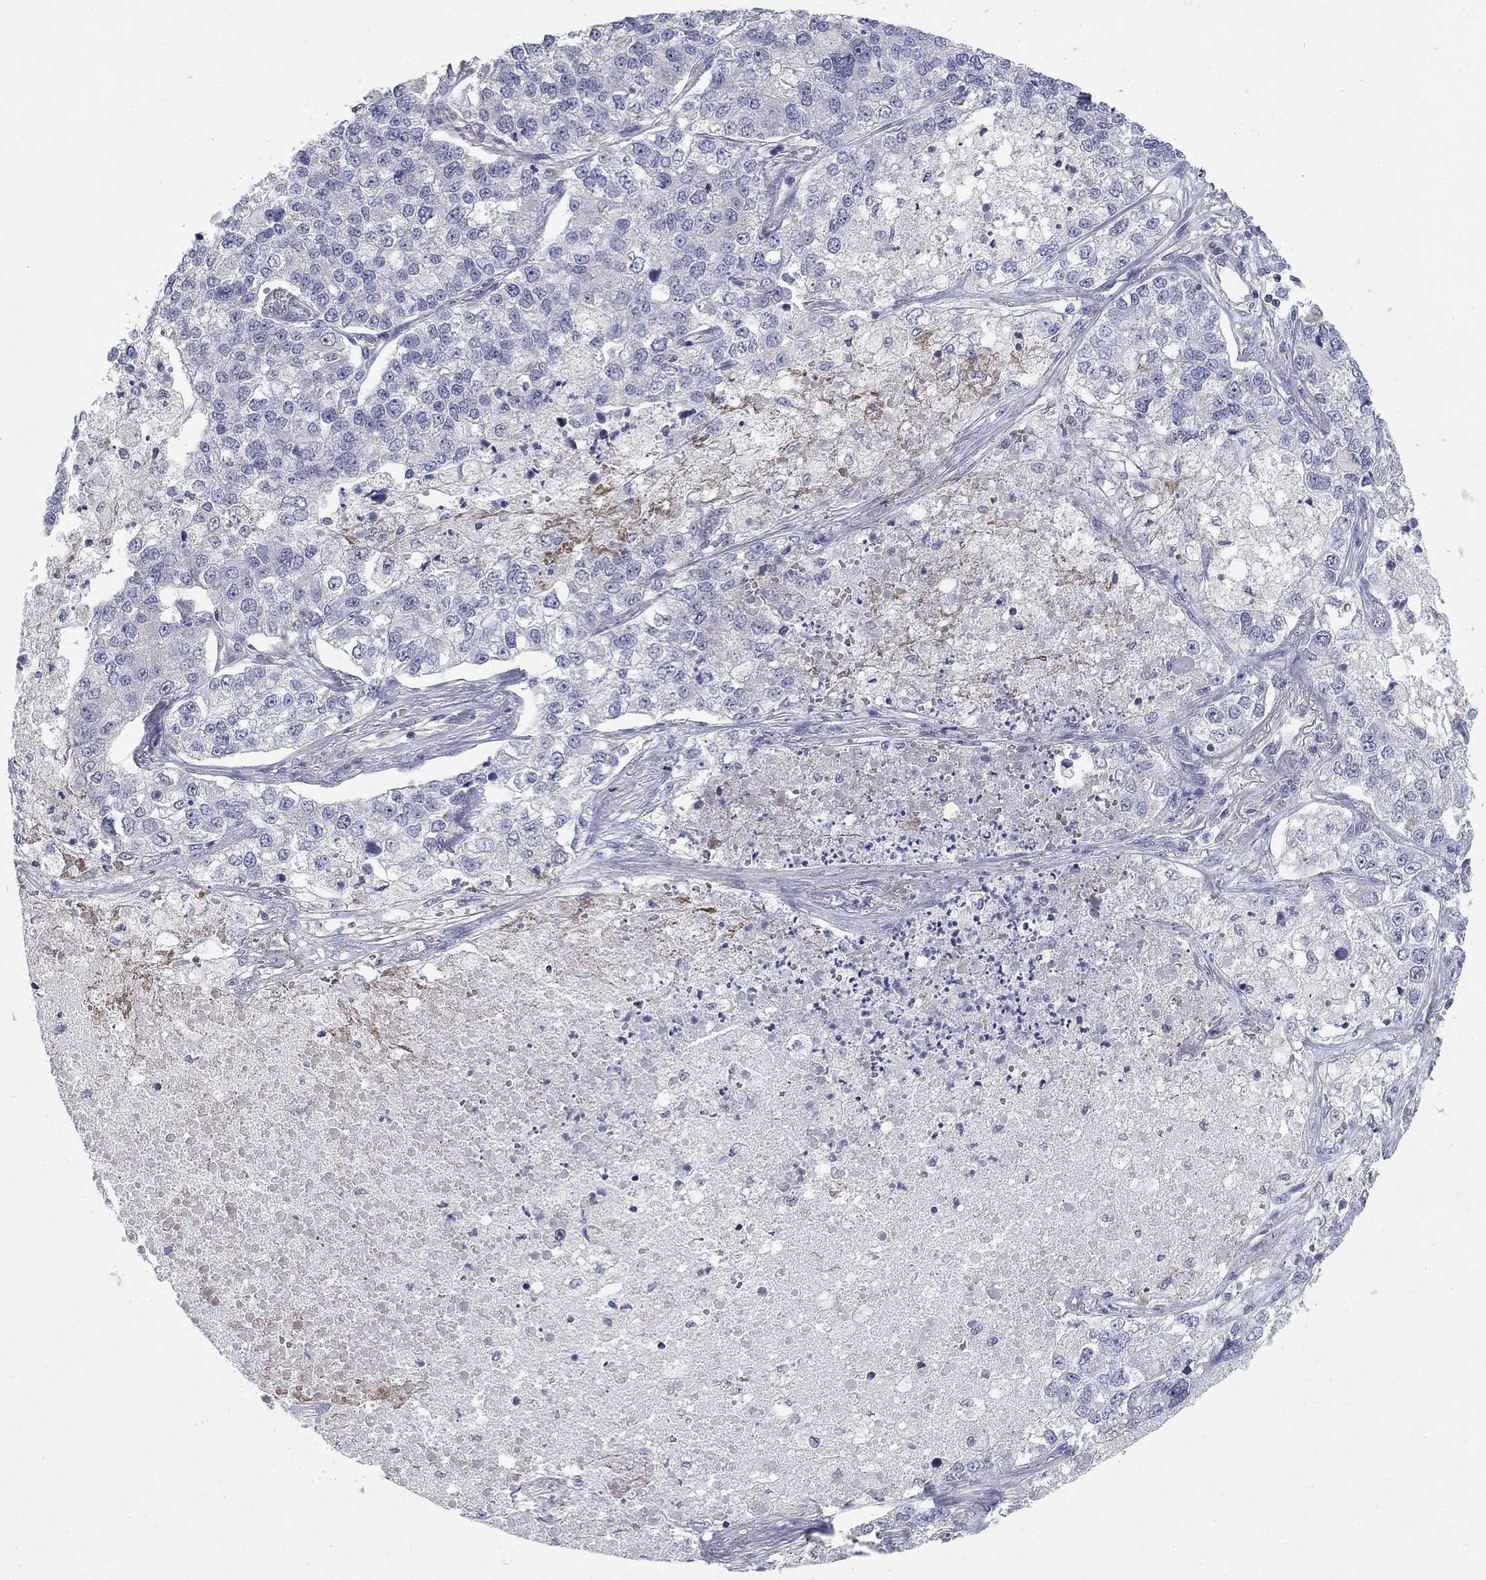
{"staining": {"intensity": "negative", "quantity": "none", "location": "none"}, "tissue": "lung cancer", "cell_type": "Tumor cells", "image_type": "cancer", "snomed": [{"axis": "morphology", "description": "Adenocarcinoma, NOS"}, {"axis": "topography", "description": "Lung"}], "caption": "The photomicrograph displays no staining of tumor cells in lung cancer.", "gene": "GCFC2", "patient": {"sex": "male", "age": 49}}